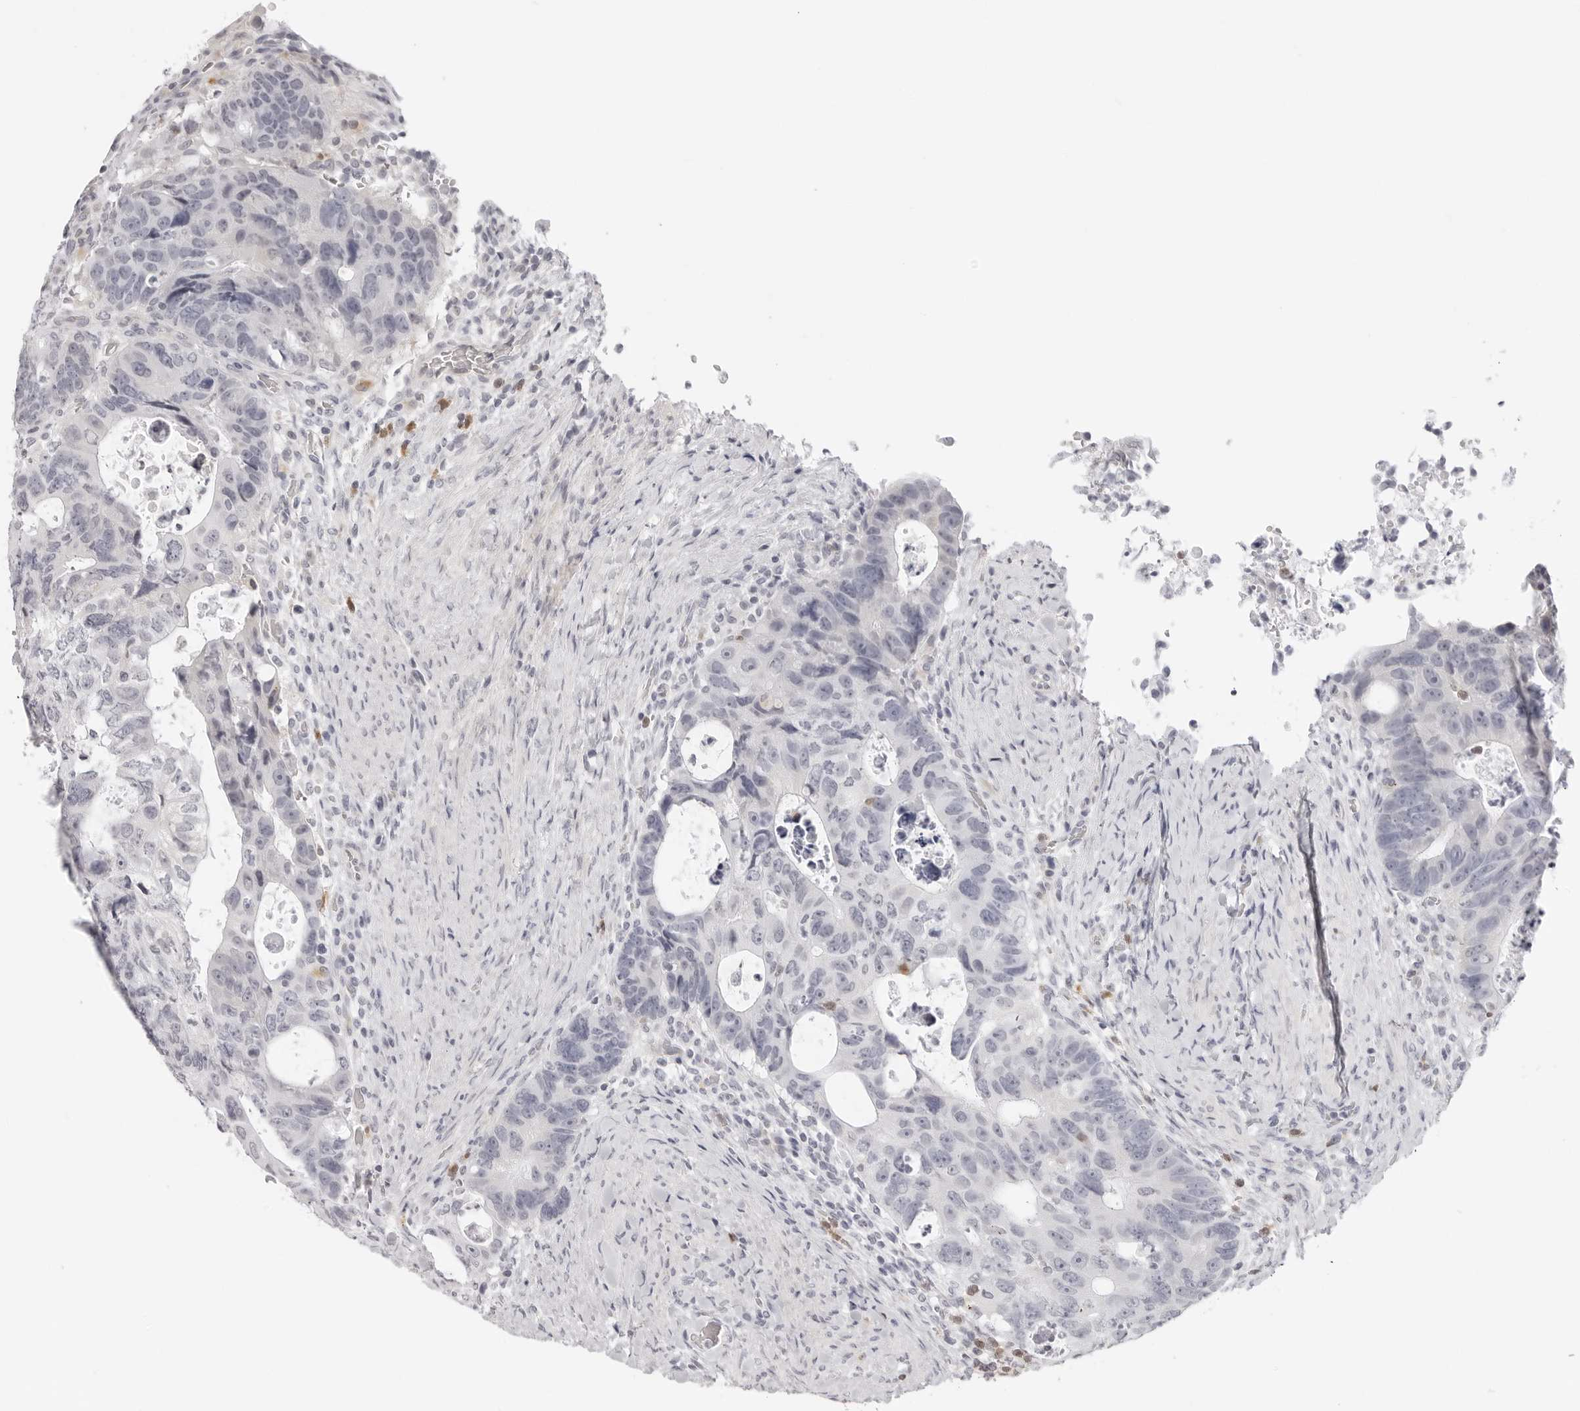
{"staining": {"intensity": "negative", "quantity": "none", "location": "none"}, "tissue": "colorectal cancer", "cell_type": "Tumor cells", "image_type": "cancer", "snomed": [{"axis": "morphology", "description": "Adenocarcinoma, NOS"}, {"axis": "topography", "description": "Rectum"}], "caption": "Immunohistochemistry of human colorectal cancer (adenocarcinoma) demonstrates no expression in tumor cells.", "gene": "STRADB", "patient": {"sex": "male", "age": 59}}